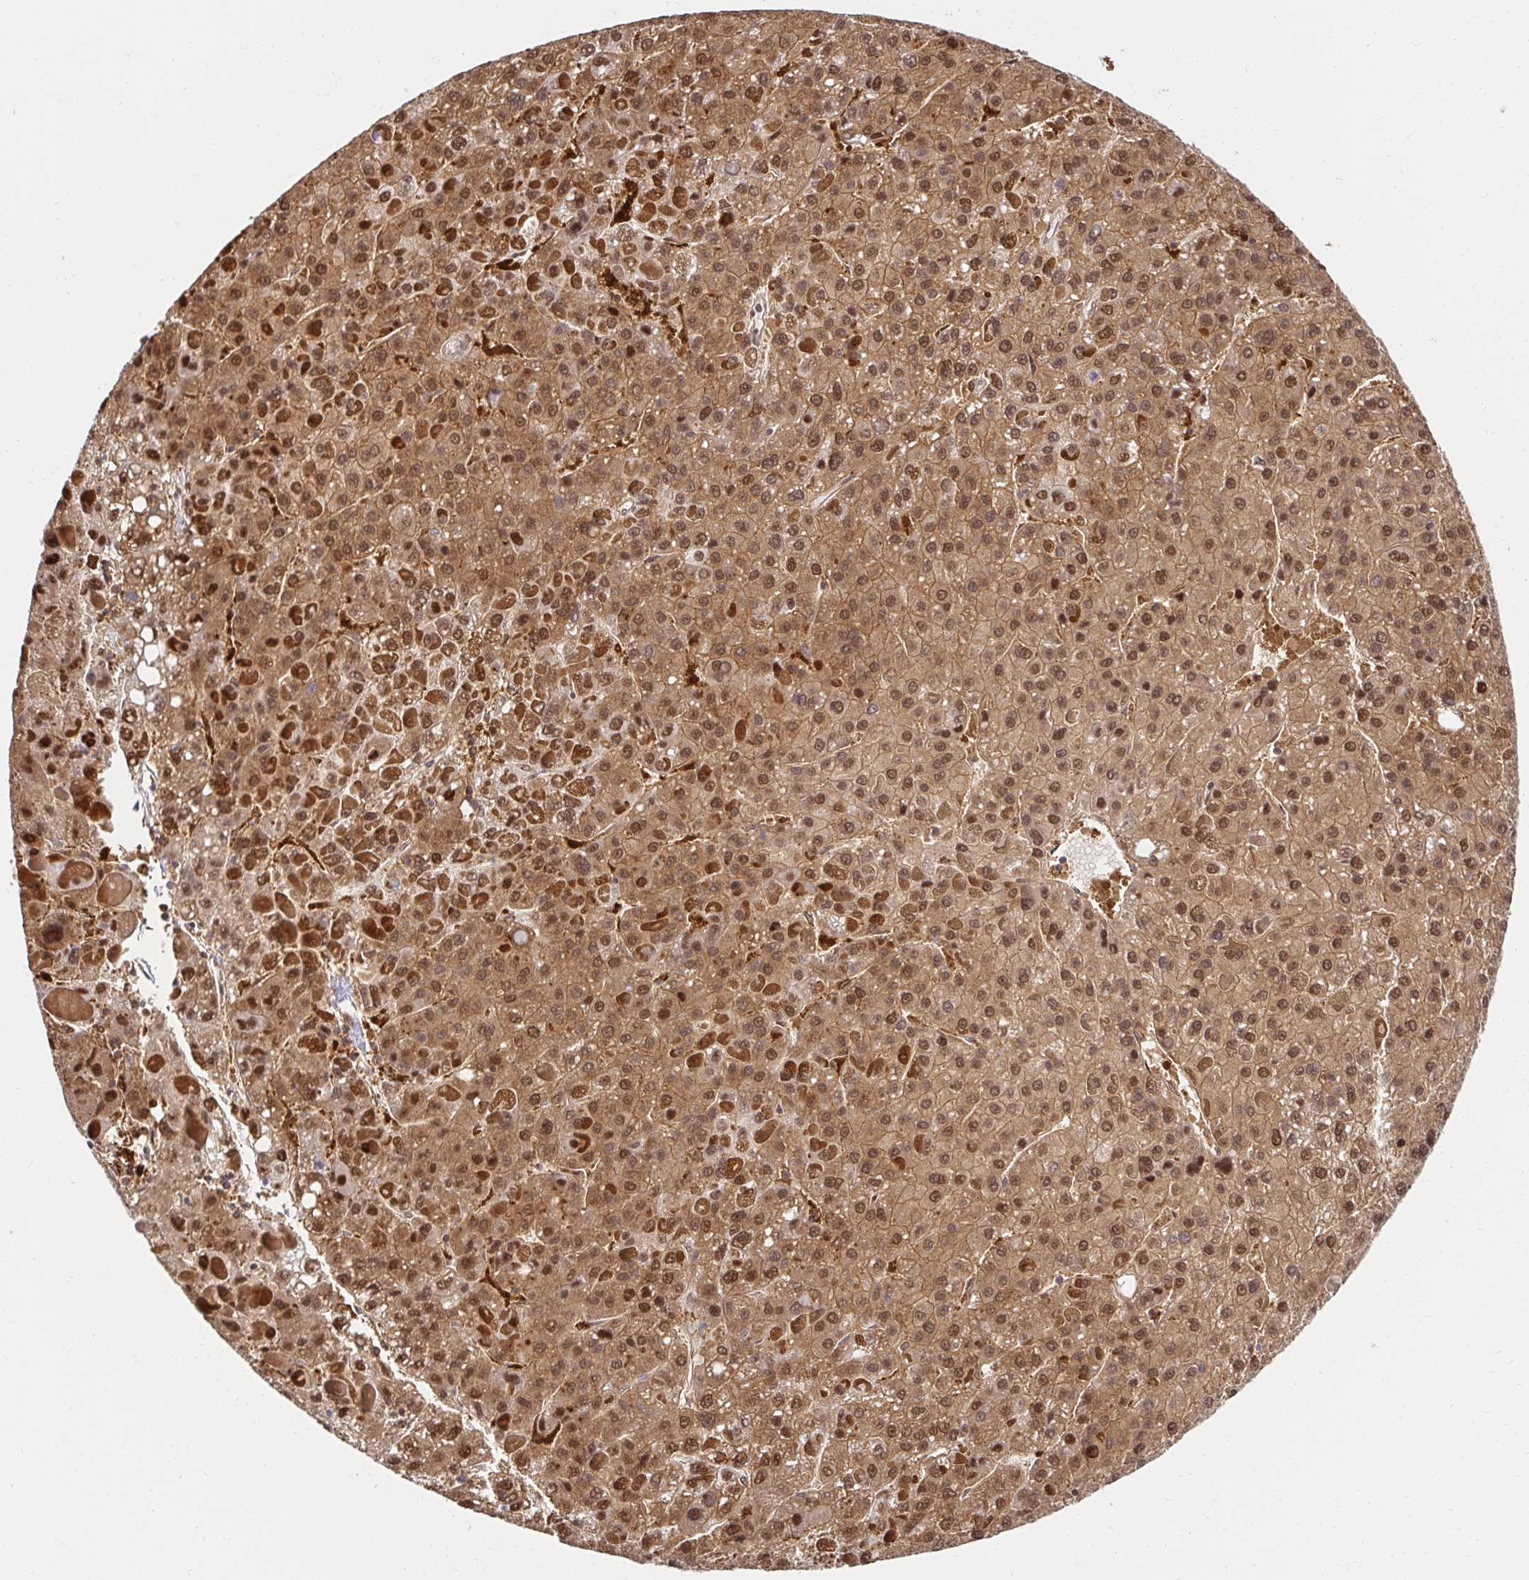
{"staining": {"intensity": "moderate", "quantity": ">75%", "location": "cytoplasmic/membranous,nuclear"}, "tissue": "liver cancer", "cell_type": "Tumor cells", "image_type": "cancer", "snomed": [{"axis": "morphology", "description": "Carcinoma, Hepatocellular, NOS"}, {"axis": "topography", "description": "Liver"}], "caption": "Immunohistochemistry of human hepatocellular carcinoma (liver) shows medium levels of moderate cytoplasmic/membranous and nuclear positivity in about >75% of tumor cells.", "gene": "PSMA4", "patient": {"sex": "female", "age": 82}}